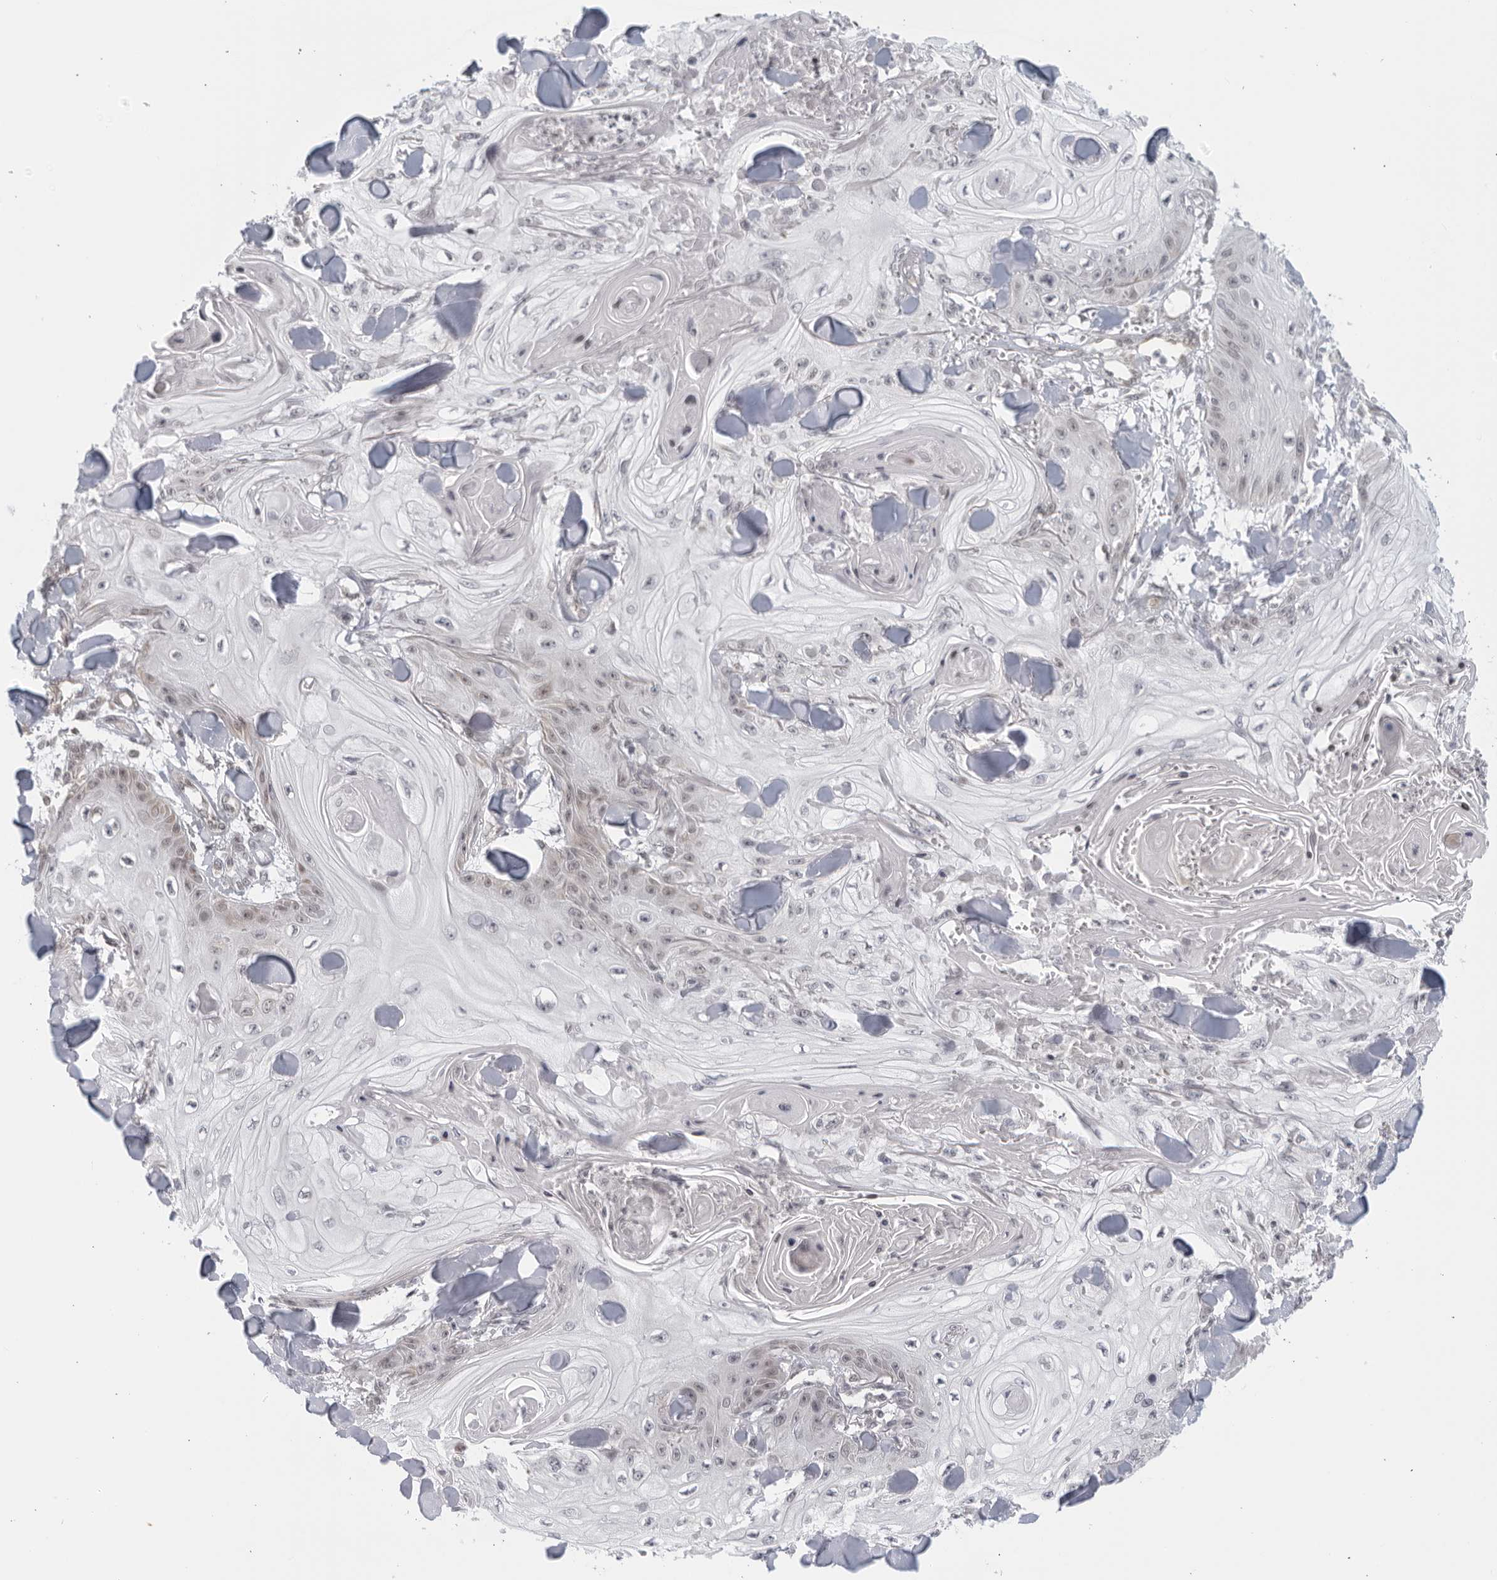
{"staining": {"intensity": "negative", "quantity": "none", "location": "none"}, "tissue": "skin cancer", "cell_type": "Tumor cells", "image_type": "cancer", "snomed": [{"axis": "morphology", "description": "Squamous cell carcinoma, NOS"}, {"axis": "topography", "description": "Skin"}], "caption": "High magnification brightfield microscopy of skin cancer (squamous cell carcinoma) stained with DAB (brown) and counterstained with hematoxylin (blue): tumor cells show no significant positivity.", "gene": "RAB11FIP3", "patient": {"sex": "male", "age": 74}}